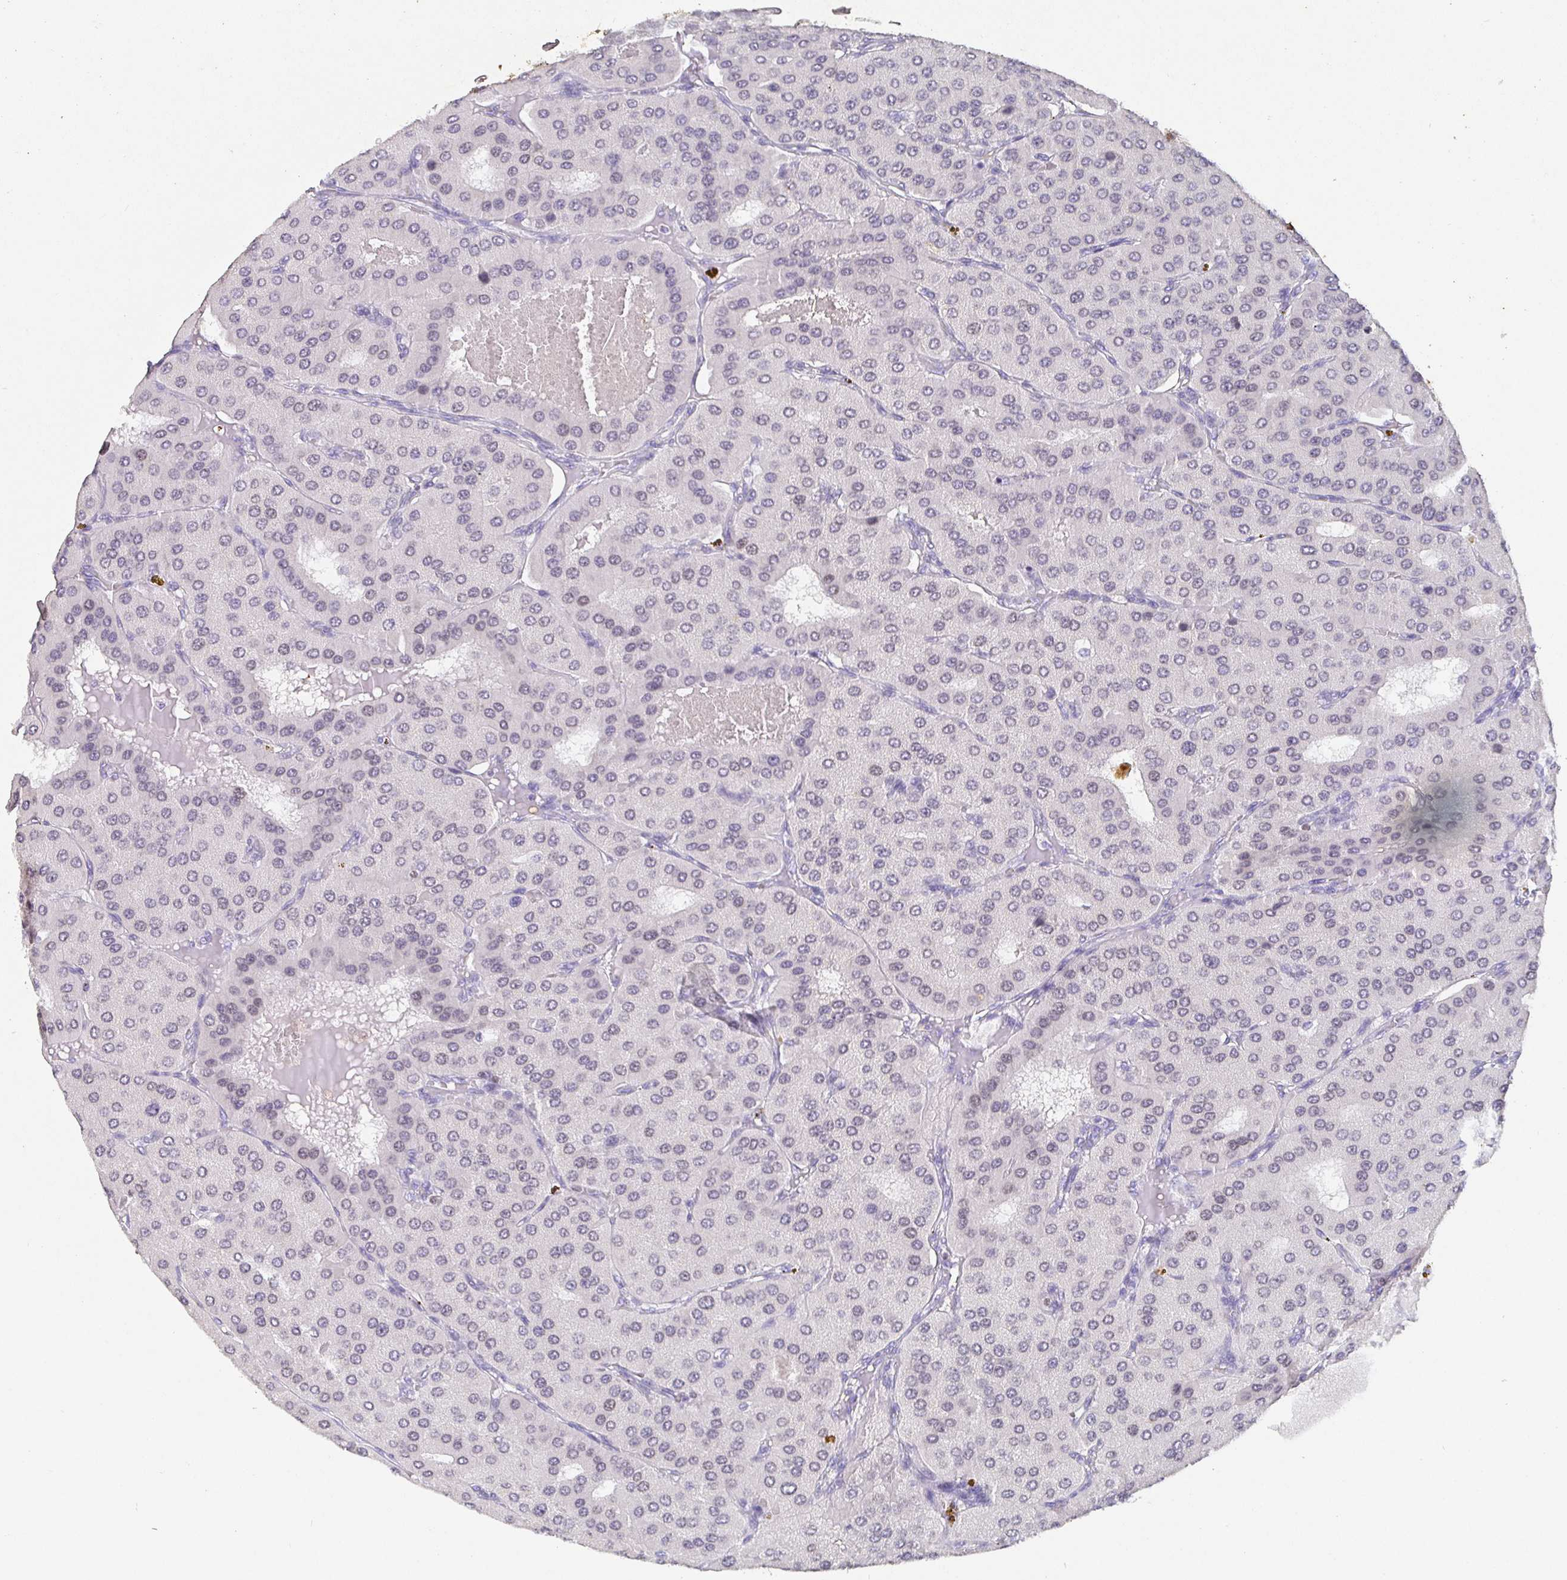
{"staining": {"intensity": "negative", "quantity": "none", "location": "none"}, "tissue": "parathyroid gland", "cell_type": "Glandular cells", "image_type": "normal", "snomed": [{"axis": "morphology", "description": "Normal tissue, NOS"}, {"axis": "morphology", "description": "Adenoma, NOS"}, {"axis": "topography", "description": "Parathyroid gland"}], "caption": "Immunohistochemistry (IHC) micrograph of normal parathyroid gland stained for a protein (brown), which reveals no expression in glandular cells. (DAB immunohistochemistry with hematoxylin counter stain).", "gene": "SATB1", "patient": {"sex": "female", "age": 86}}